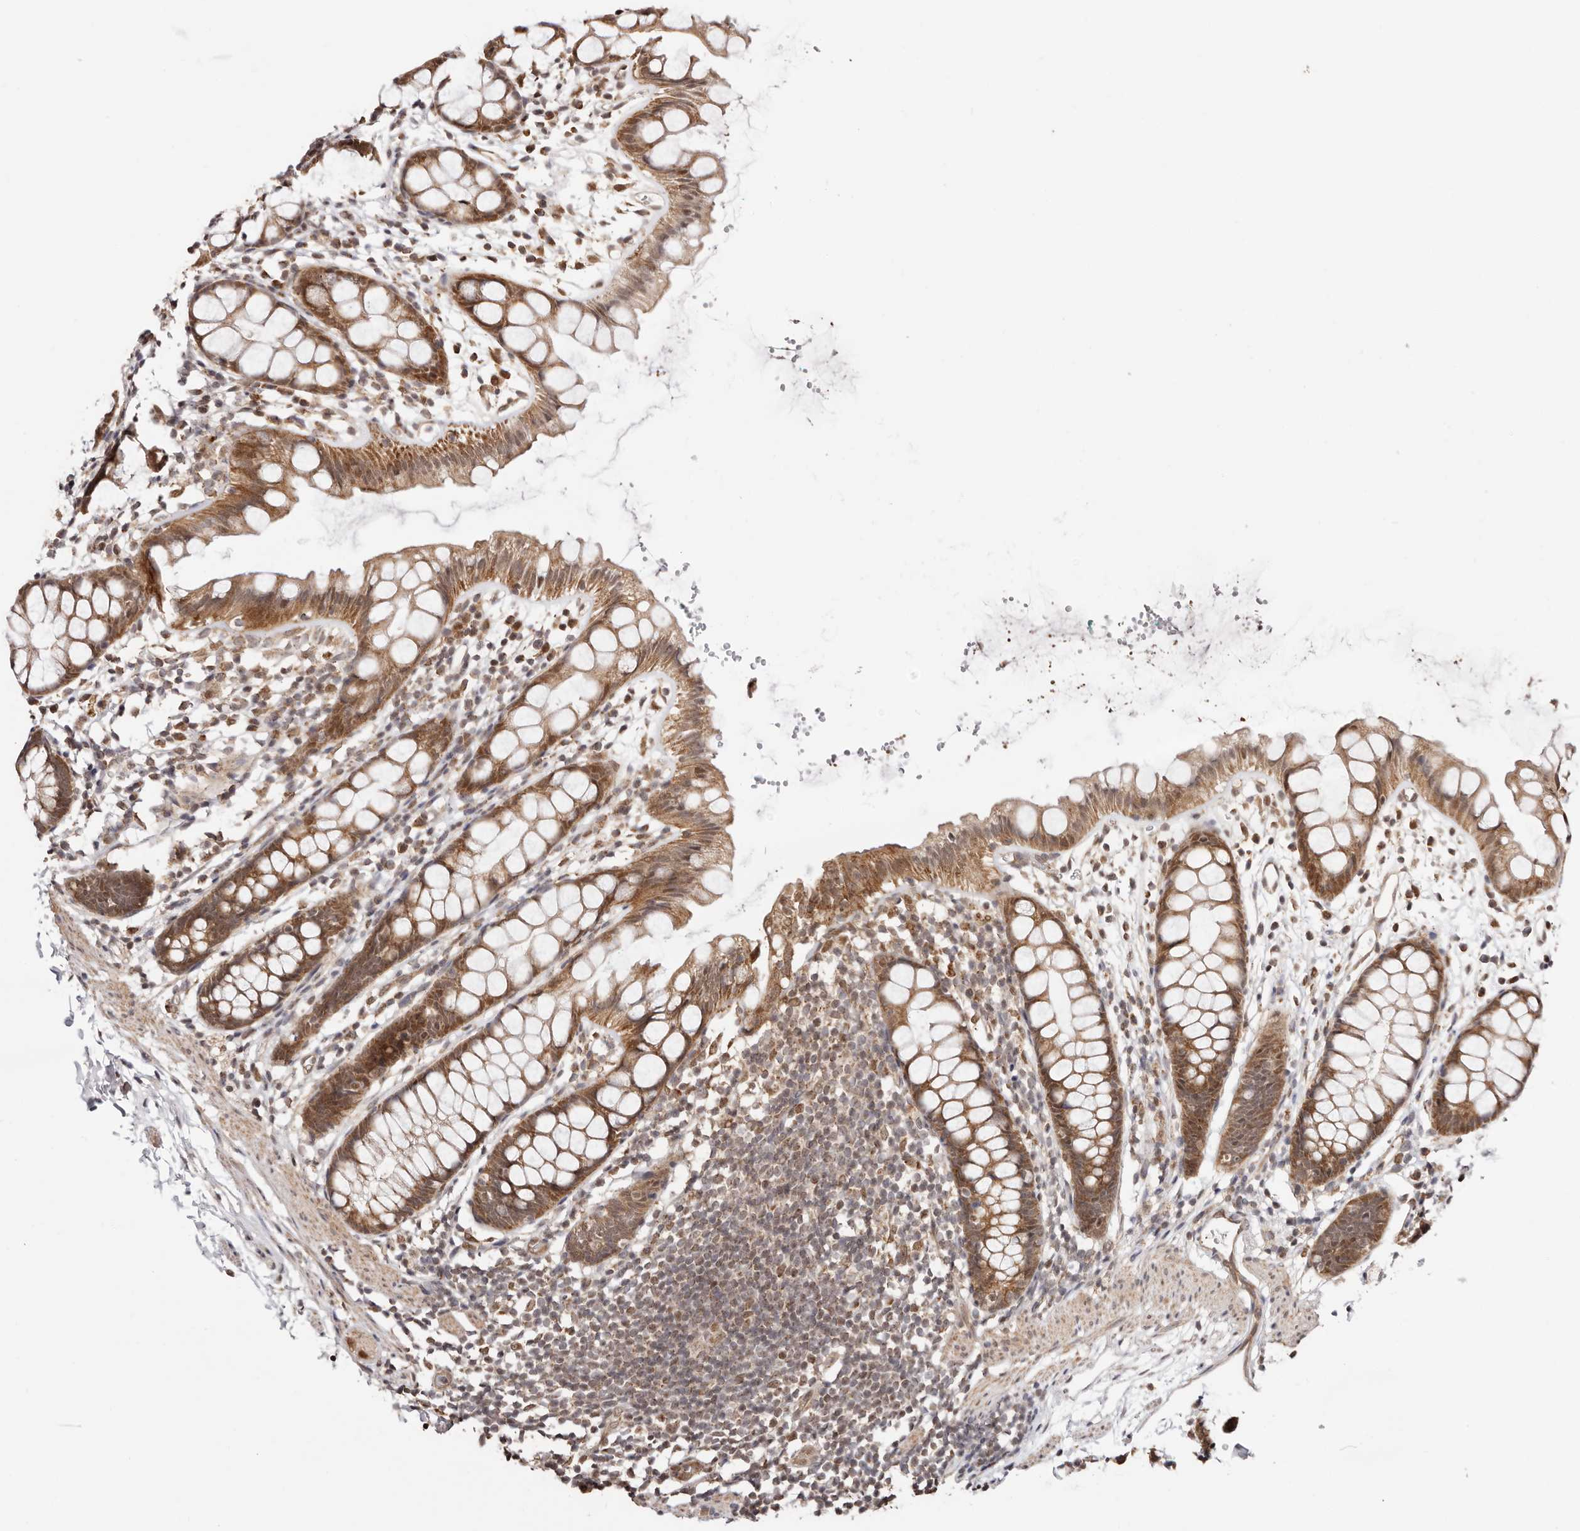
{"staining": {"intensity": "moderate", "quantity": ">75%", "location": "cytoplasmic/membranous,nuclear"}, "tissue": "rectum", "cell_type": "Glandular cells", "image_type": "normal", "snomed": [{"axis": "morphology", "description": "Normal tissue, NOS"}, {"axis": "topography", "description": "Rectum"}], "caption": "Immunohistochemistry micrograph of benign rectum: rectum stained using immunohistochemistry exhibits medium levels of moderate protein expression localized specifically in the cytoplasmic/membranous,nuclear of glandular cells, appearing as a cytoplasmic/membranous,nuclear brown color.", "gene": "CTNNBL1", "patient": {"sex": "female", "age": 65}}